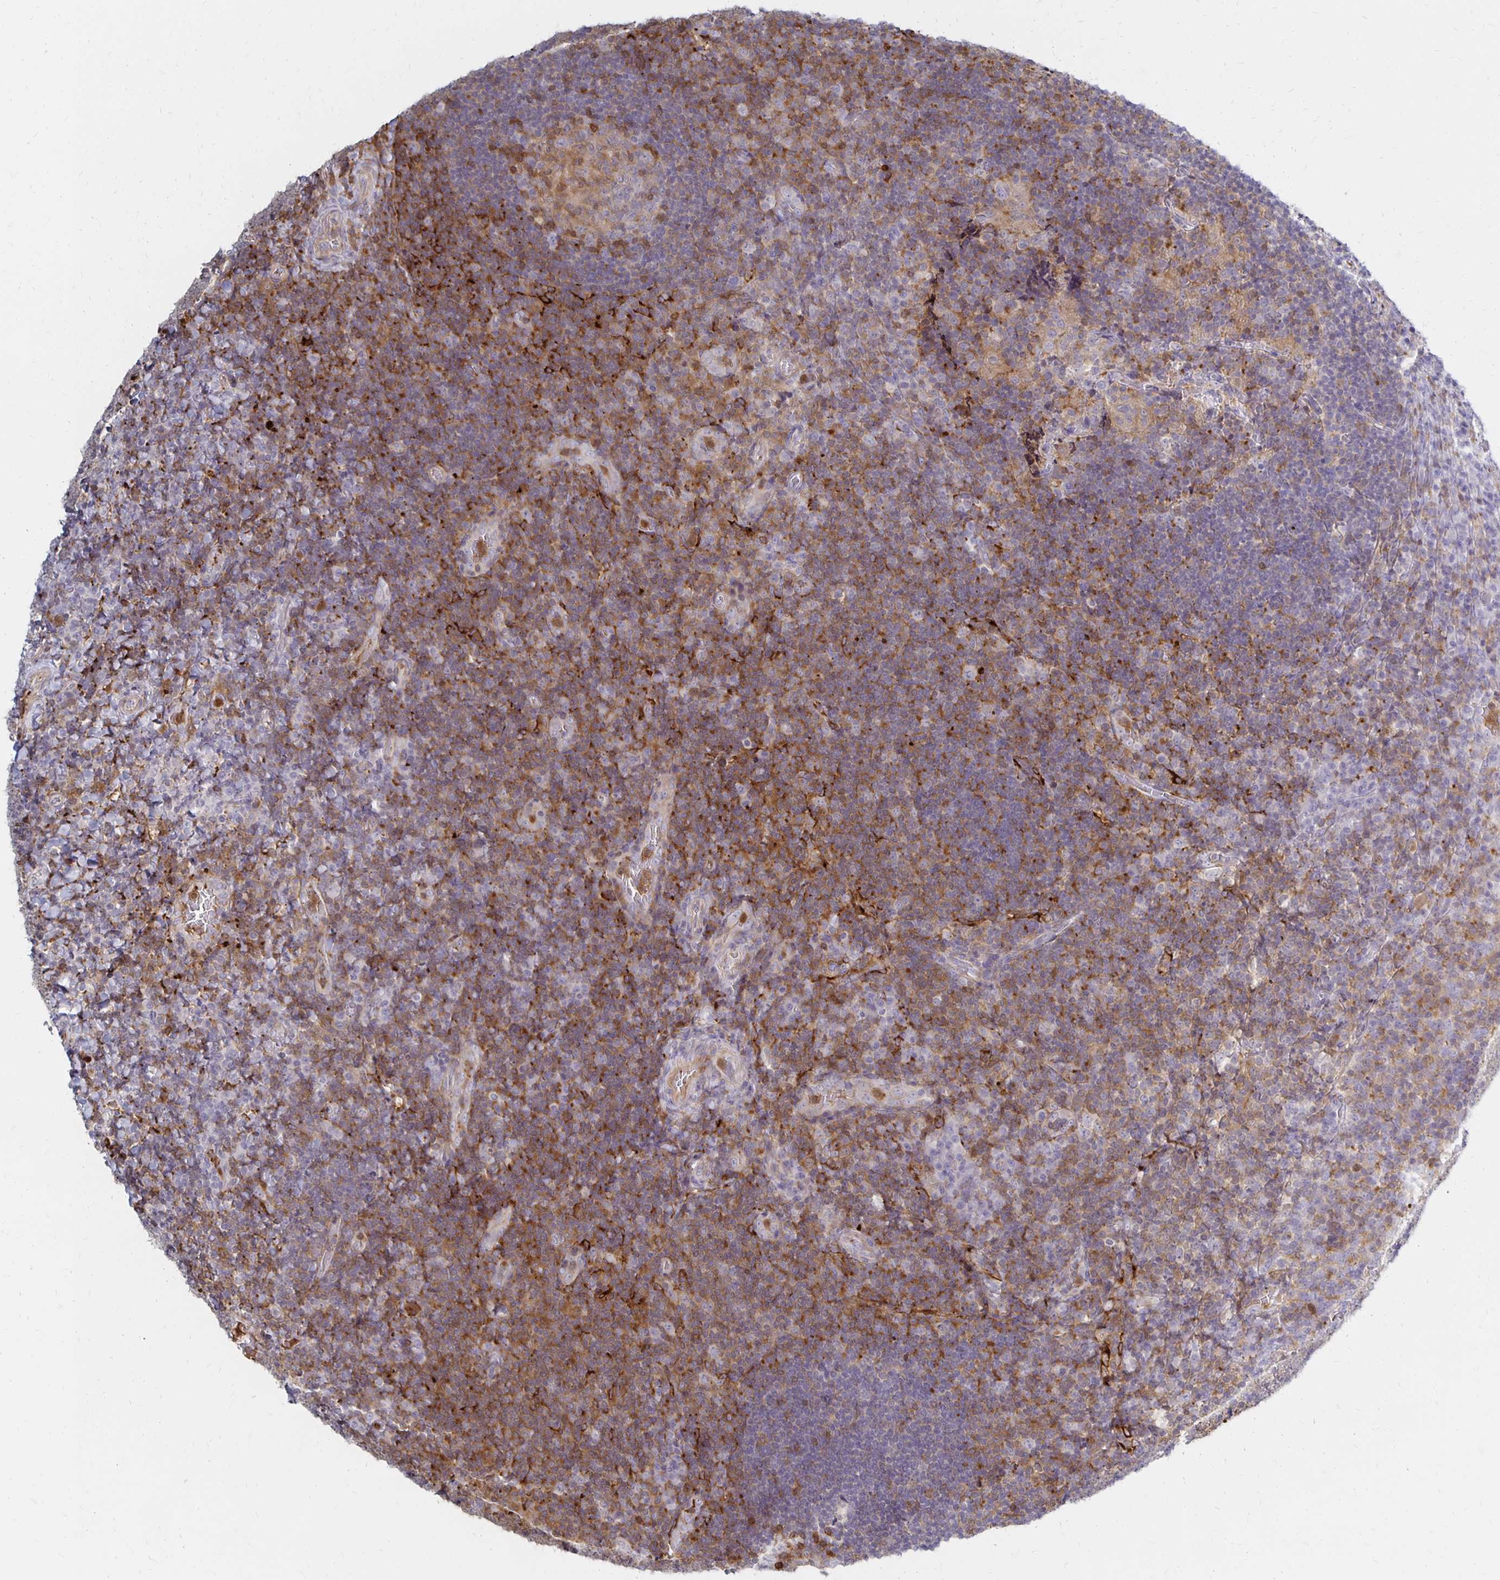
{"staining": {"intensity": "moderate", "quantity": "<25%", "location": "cytoplasmic/membranous"}, "tissue": "tonsil", "cell_type": "Germinal center cells", "image_type": "normal", "snomed": [{"axis": "morphology", "description": "Normal tissue, NOS"}, {"axis": "topography", "description": "Tonsil"}], "caption": "Protein analysis of normal tonsil reveals moderate cytoplasmic/membranous positivity in approximately <25% of germinal center cells. The staining is performed using DAB brown chromogen to label protein expression. The nuclei are counter-stained blue using hematoxylin.", "gene": "CCL21", "patient": {"sex": "male", "age": 17}}